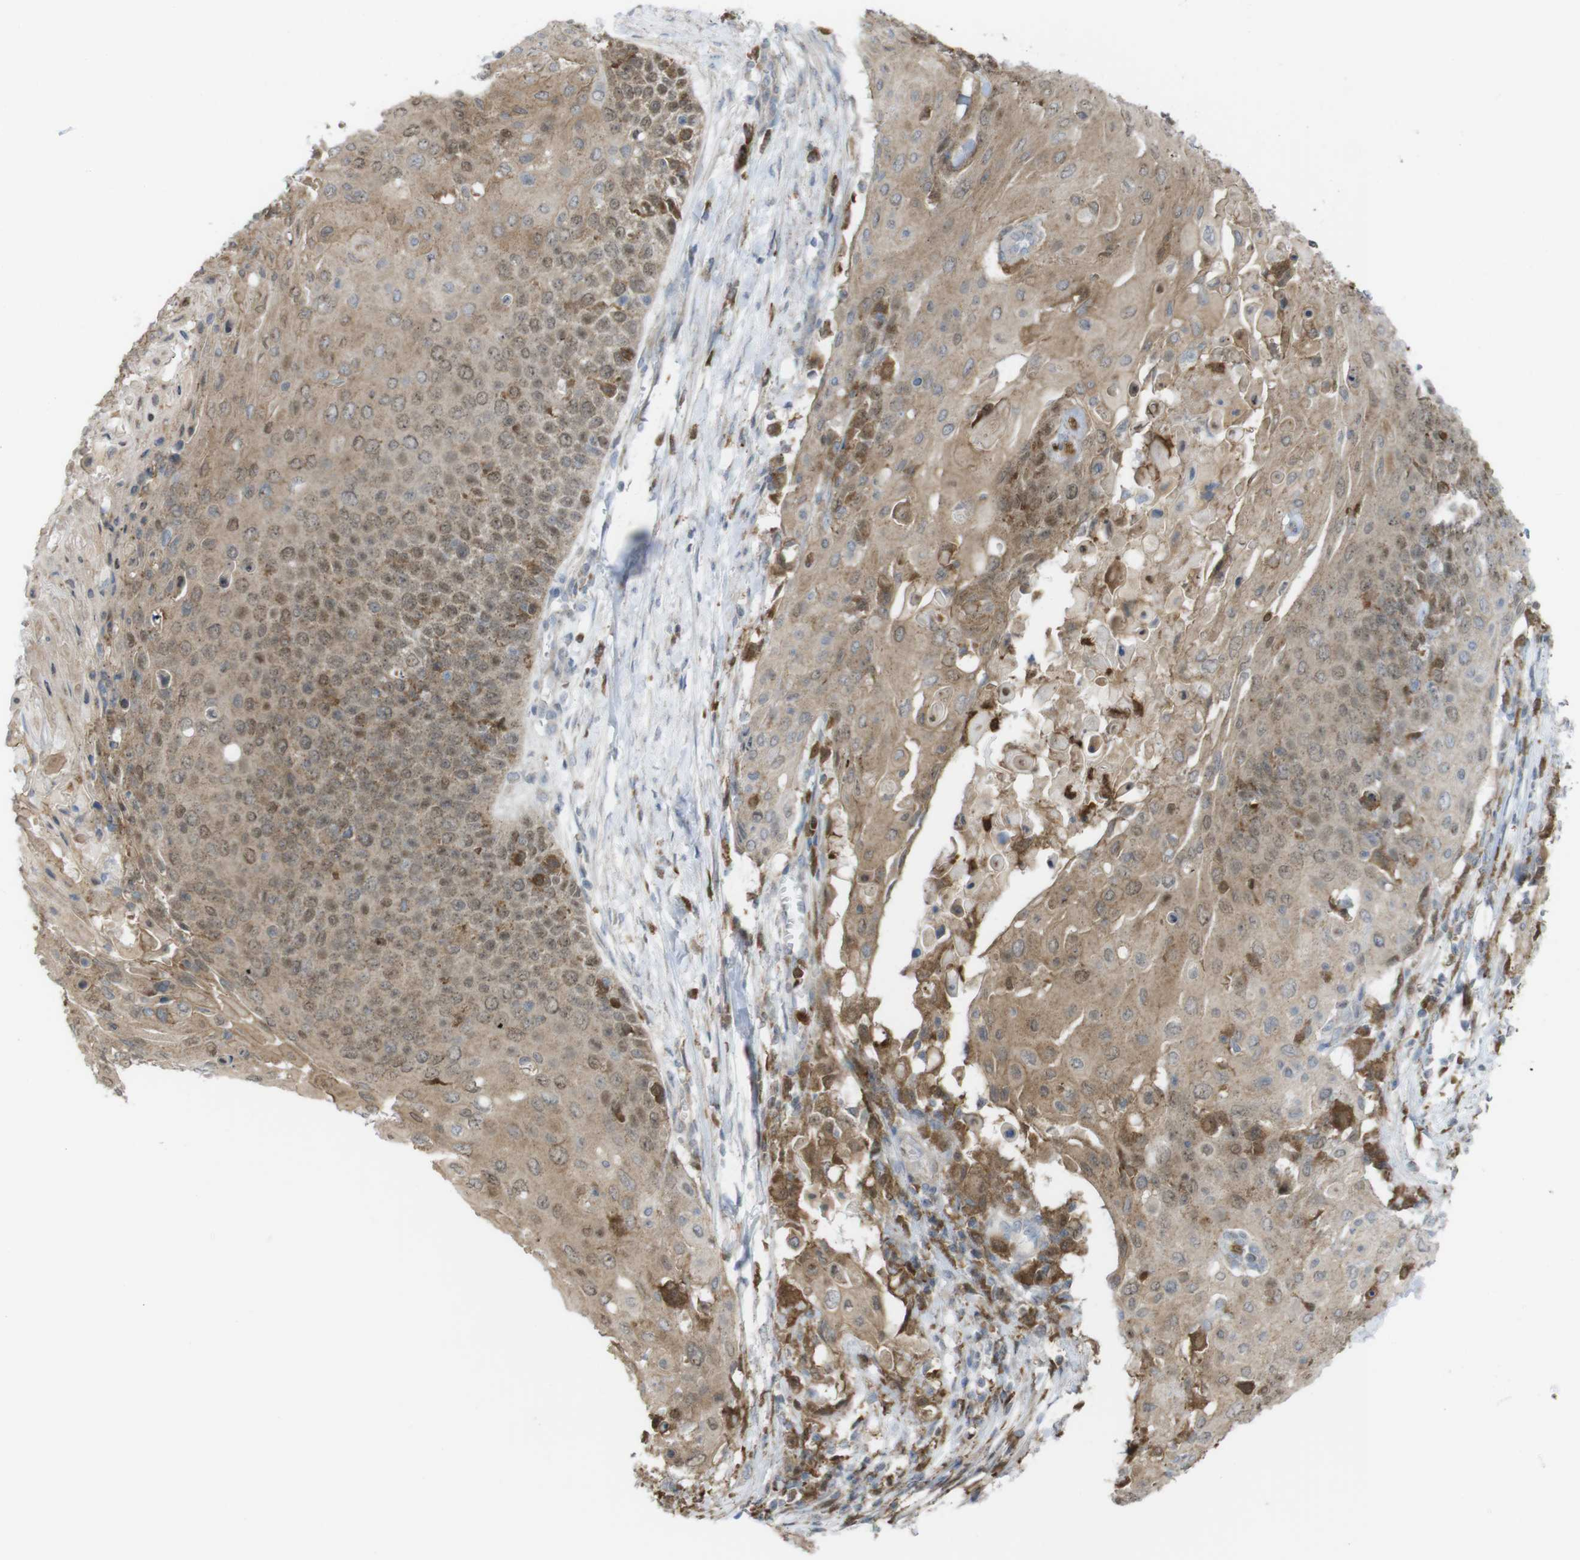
{"staining": {"intensity": "weak", "quantity": ">75%", "location": "cytoplasmic/membranous"}, "tissue": "cervical cancer", "cell_type": "Tumor cells", "image_type": "cancer", "snomed": [{"axis": "morphology", "description": "Squamous cell carcinoma, NOS"}, {"axis": "topography", "description": "Cervix"}], "caption": "Brown immunohistochemical staining in squamous cell carcinoma (cervical) demonstrates weak cytoplasmic/membranous positivity in about >75% of tumor cells.", "gene": "PRKCD", "patient": {"sex": "female", "age": 39}}